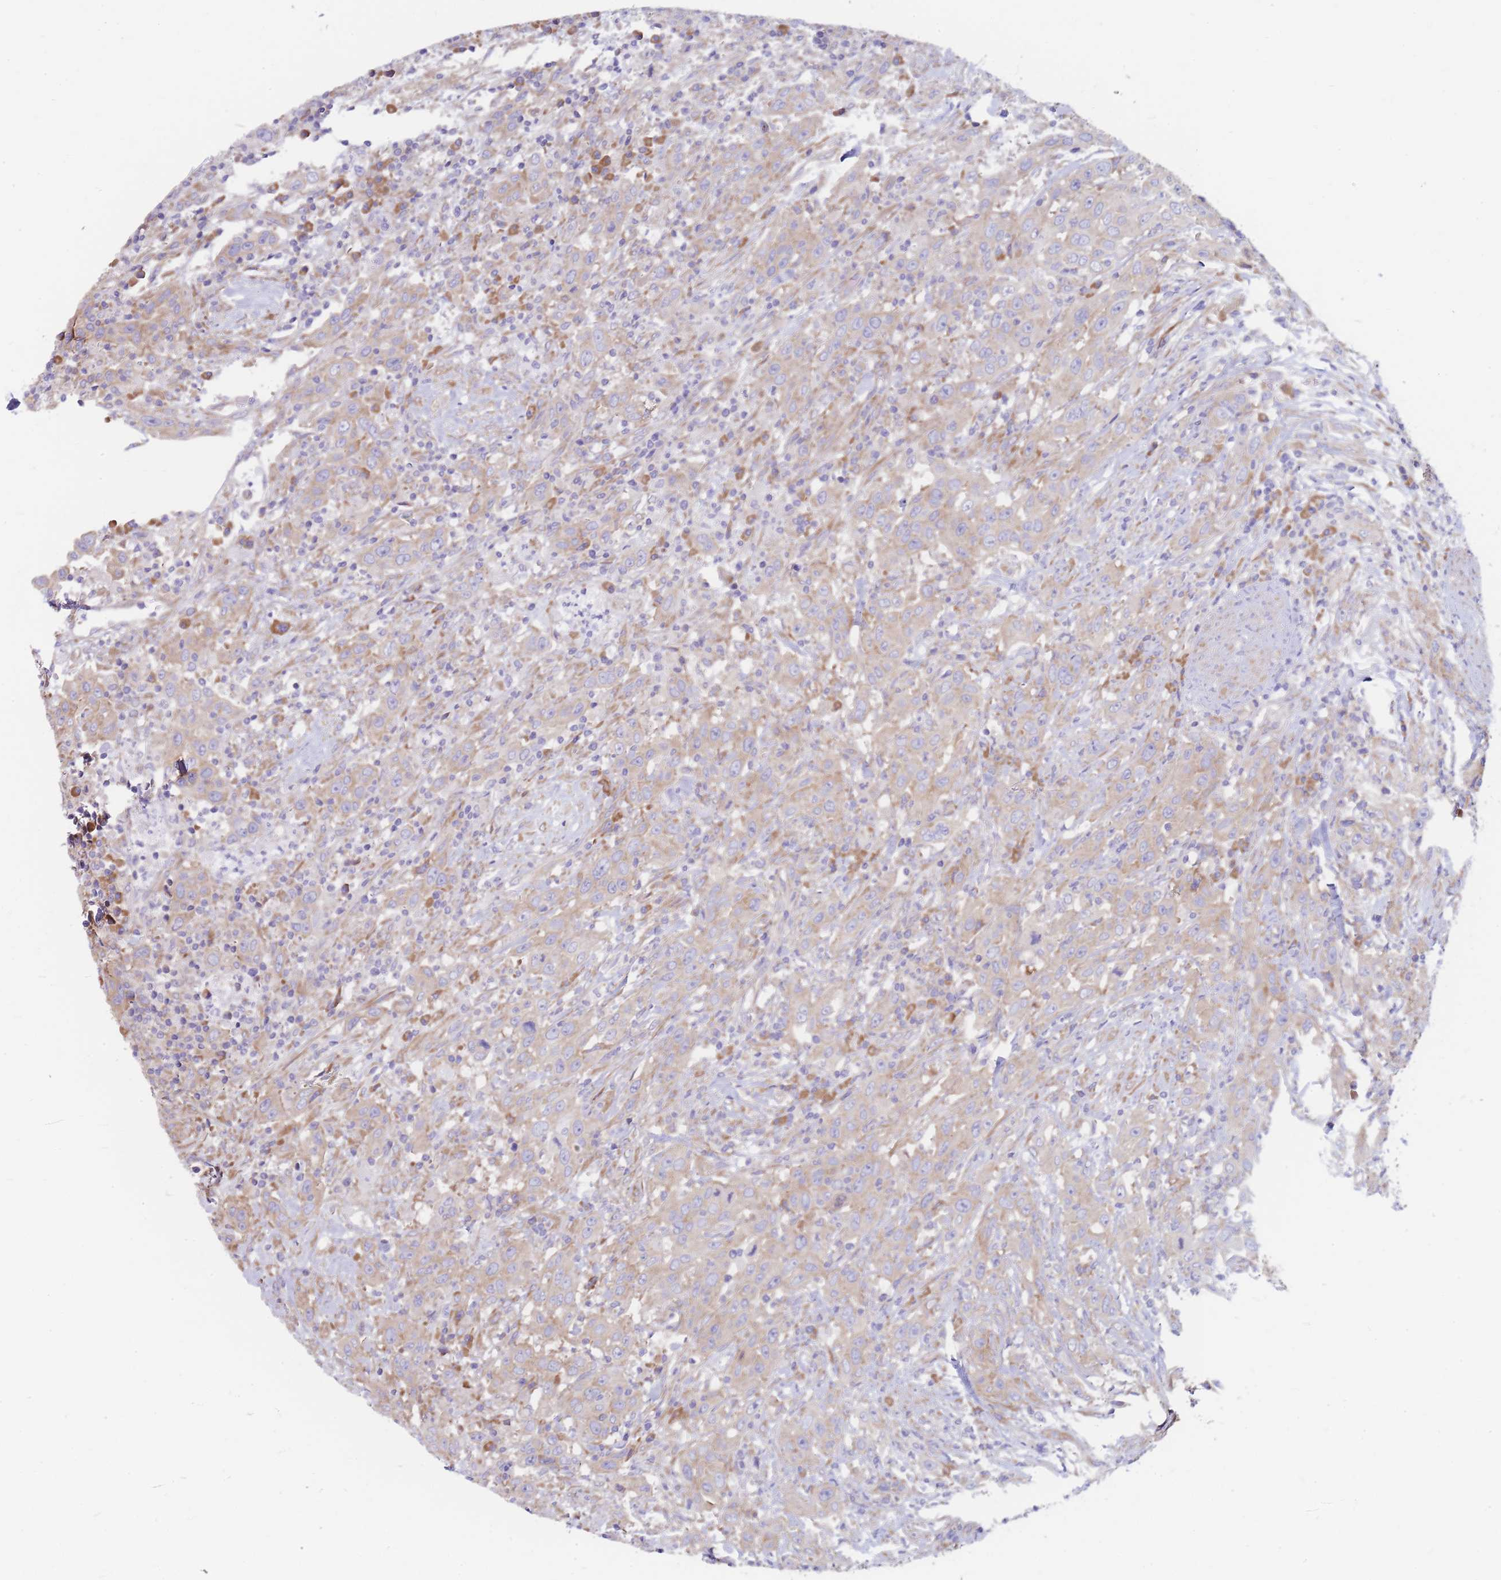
{"staining": {"intensity": "weak", "quantity": ">75%", "location": "cytoplasmic/membranous"}, "tissue": "urothelial cancer", "cell_type": "Tumor cells", "image_type": "cancer", "snomed": [{"axis": "morphology", "description": "Urothelial carcinoma, High grade"}, {"axis": "topography", "description": "Urinary bladder"}], "caption": "High-power microscopy captured an IHC histopathology image of high-grade urothelial carcinoma, revealing weak cytoplasmic/membranous staining in approximately >75% of tumor cells.", "gene": "RPL8", "patient": {"sex": "male", "age": 61}}